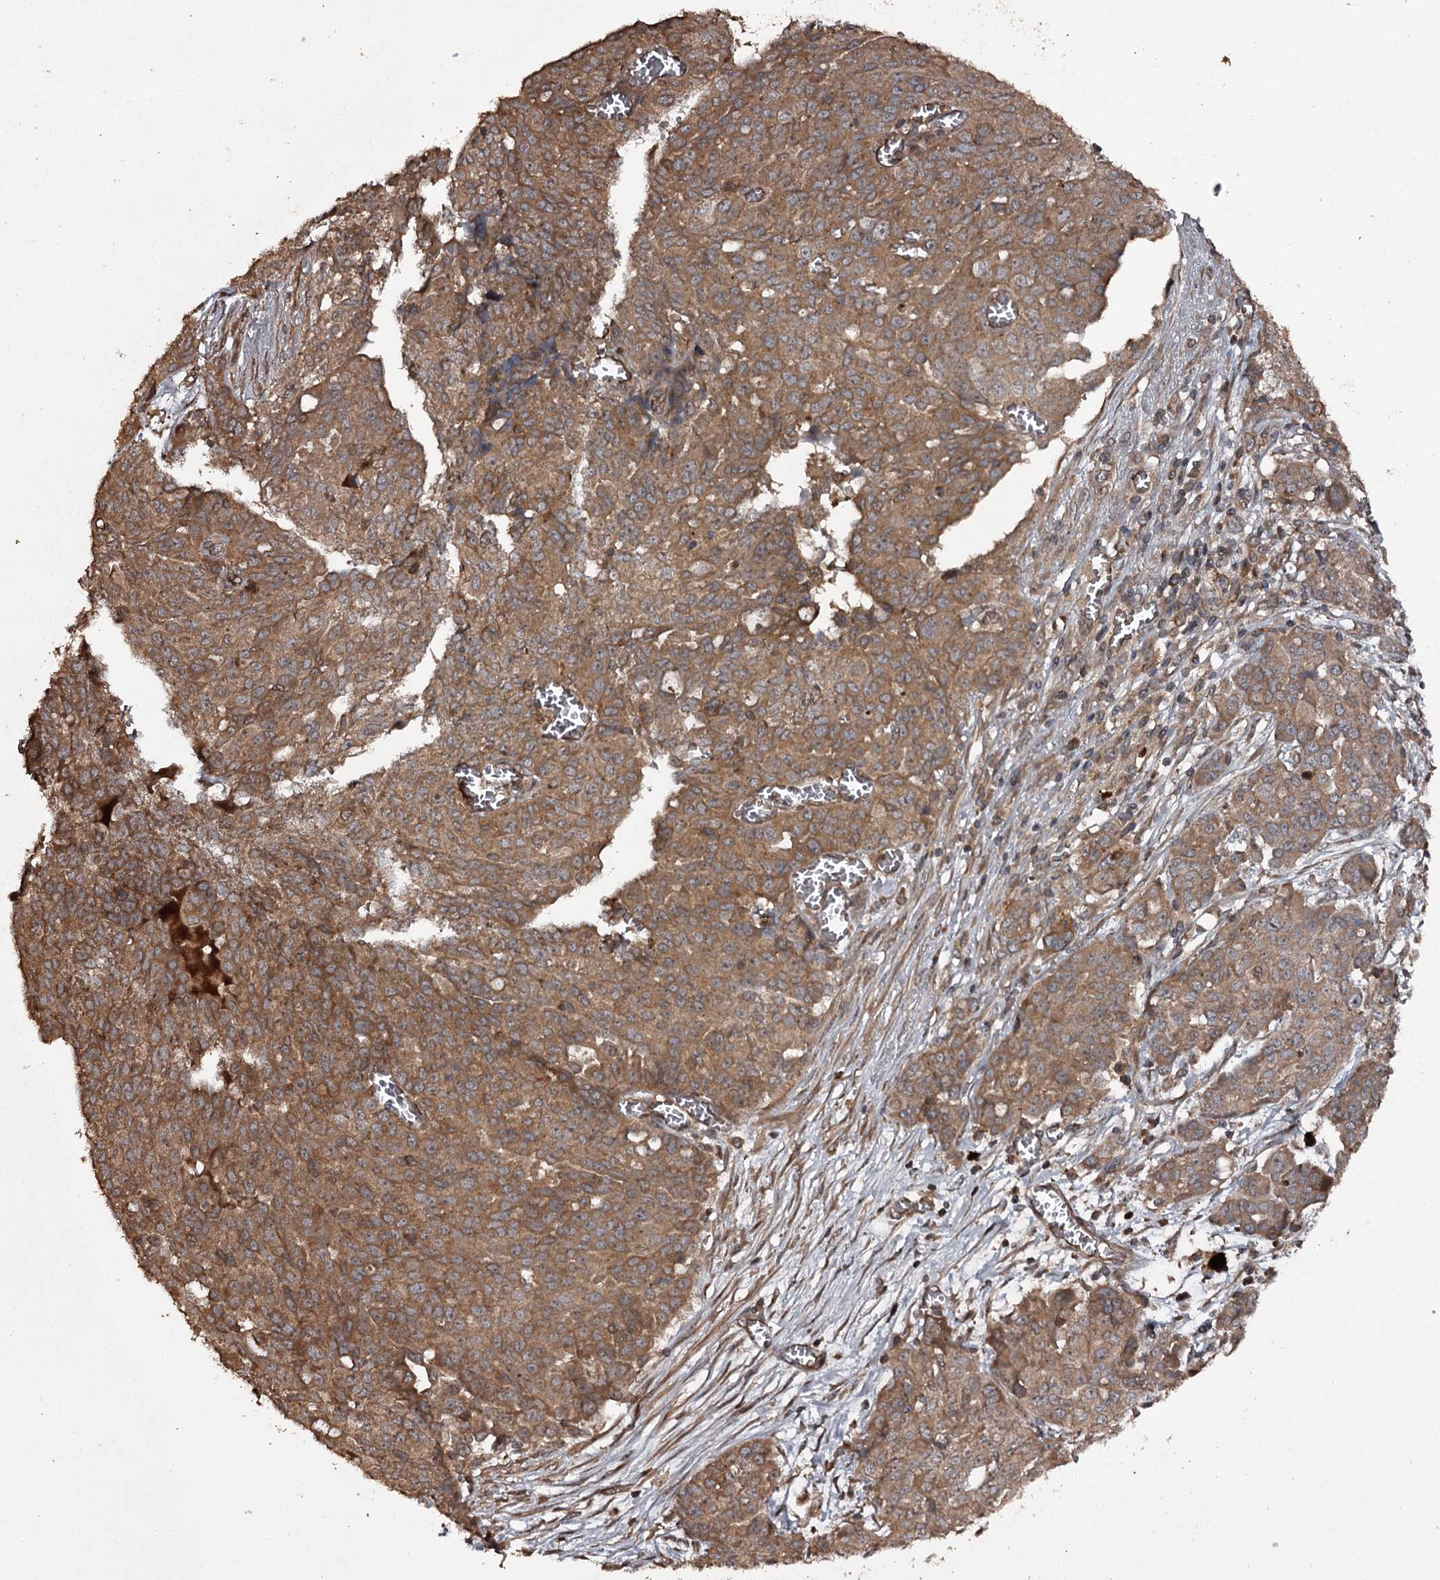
{"staining": {"intensity": "moderate", "quantity": ">75%", "location": "cytoplasmic/membranous"}, "tissue": "ovarian cancer", "cell_type": "Tumor cells", "image_type": "cancer", "snomed": [{"axis": "morphology", "description": "Cystadenocarcinoma, serous, NOS"}, {"axis": "topography", "description": "Soft tissue"}, {"axis": "topography", "description": "Ovary"}], "caption": "IHC of human ovarian serous cystadenocarcinoma reveals medium levels of moderate cytoplasmic/membranous positivity in about >75% of tumor cells.", "gene": "RAB21", "patient": {"sex": "female", "age": 57}}